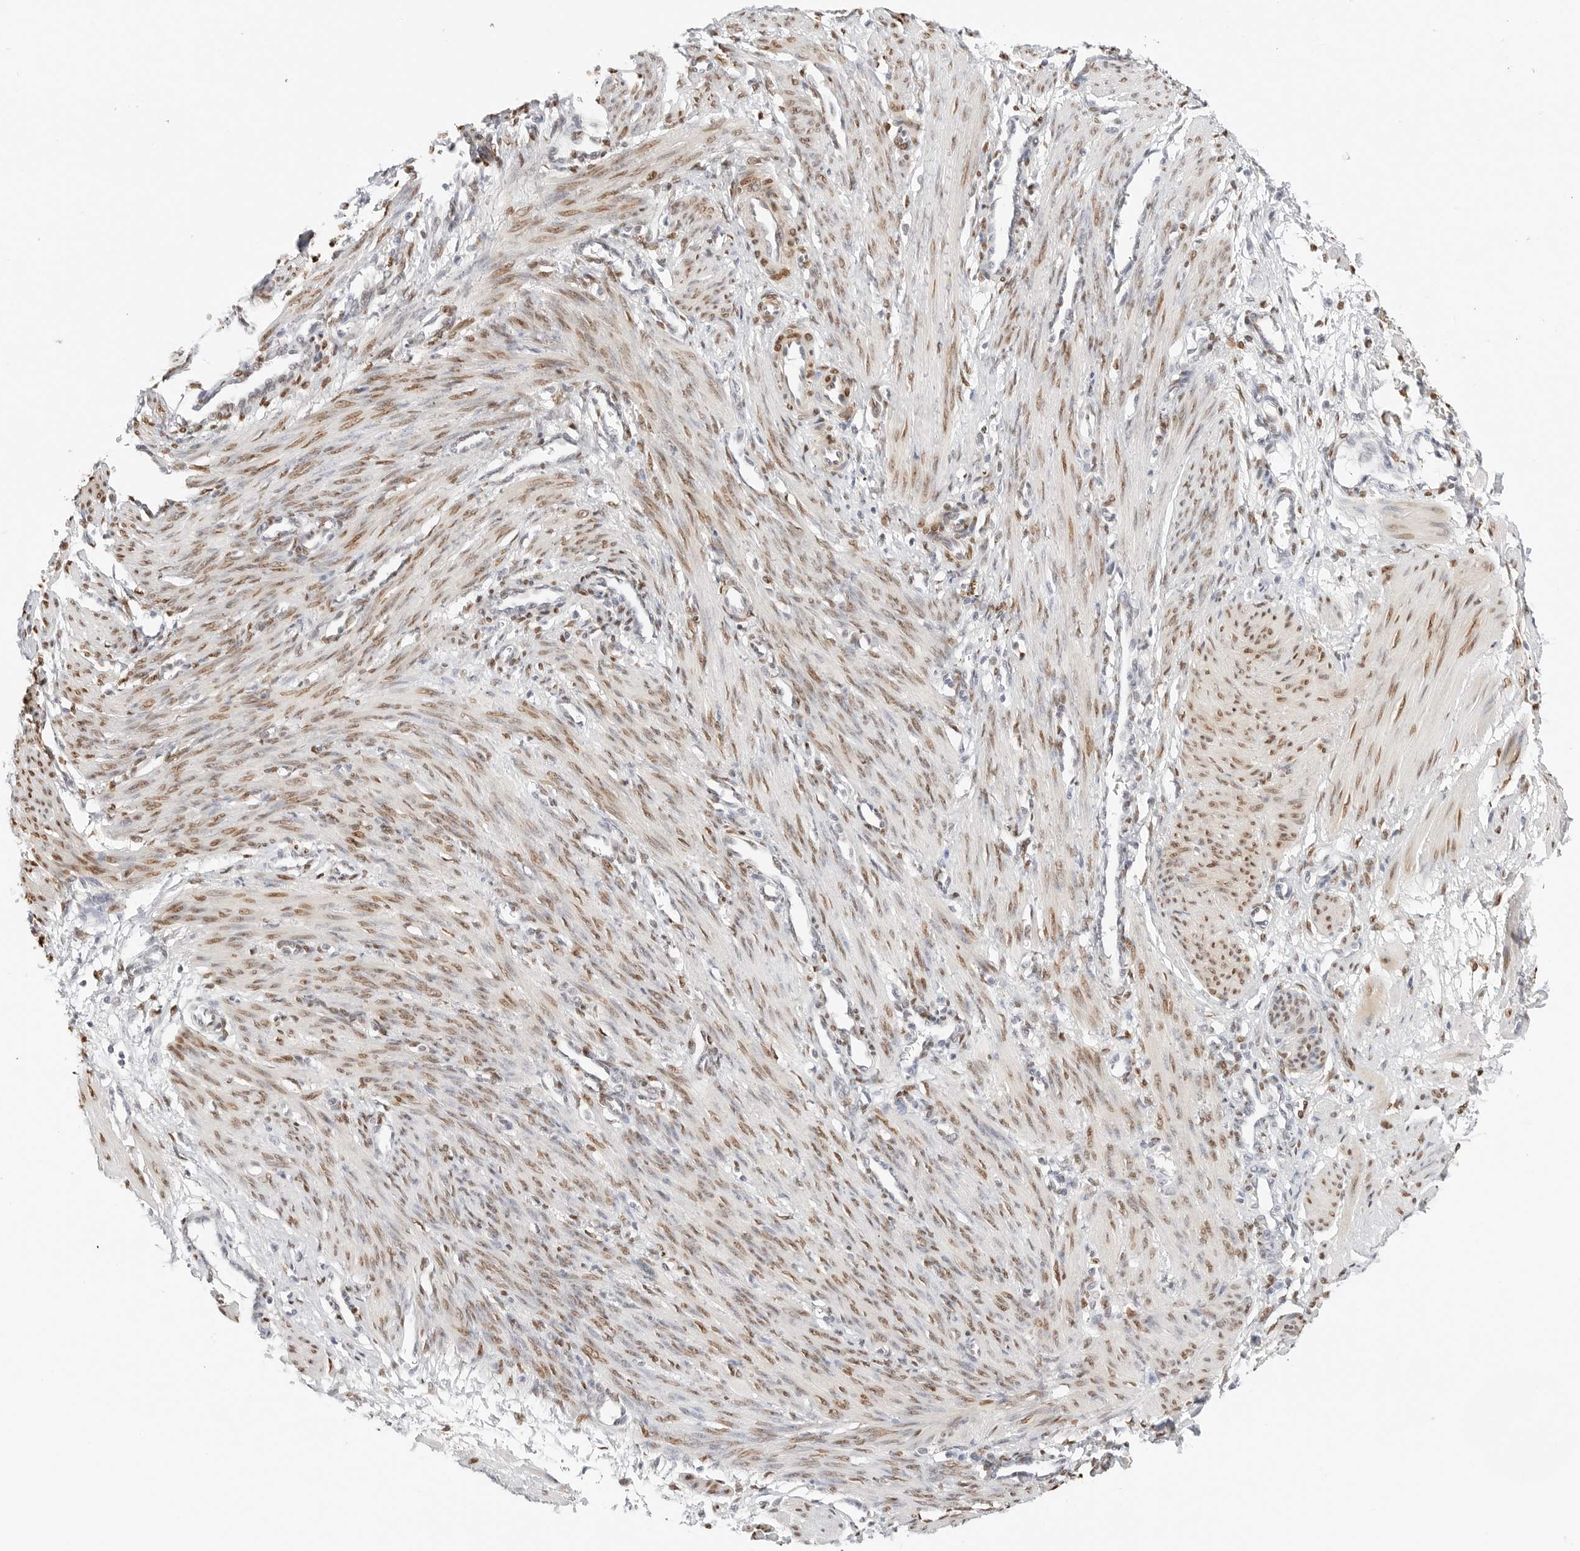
{"staining": {"intensity": "moderate", "quantity": "25%-75%", "location": "nuclear"}, "tissue": "smooth muscle", "cell_type": "Smooth muscle cells", "image_type": "normal", "snomed": [{"axis": "morphology", "description": "Normal tissue, NOS"}, {"axis": "topography", "description": "Endometrium"}], "caption": "Moderate nuclear staining for a protein is appreciated in about 25%-75% of smooth muscle cells of unremarkable smooth muscle using IHC.", "gene": "SPIDR", "patient": {"sex": "female", "age": 33}}